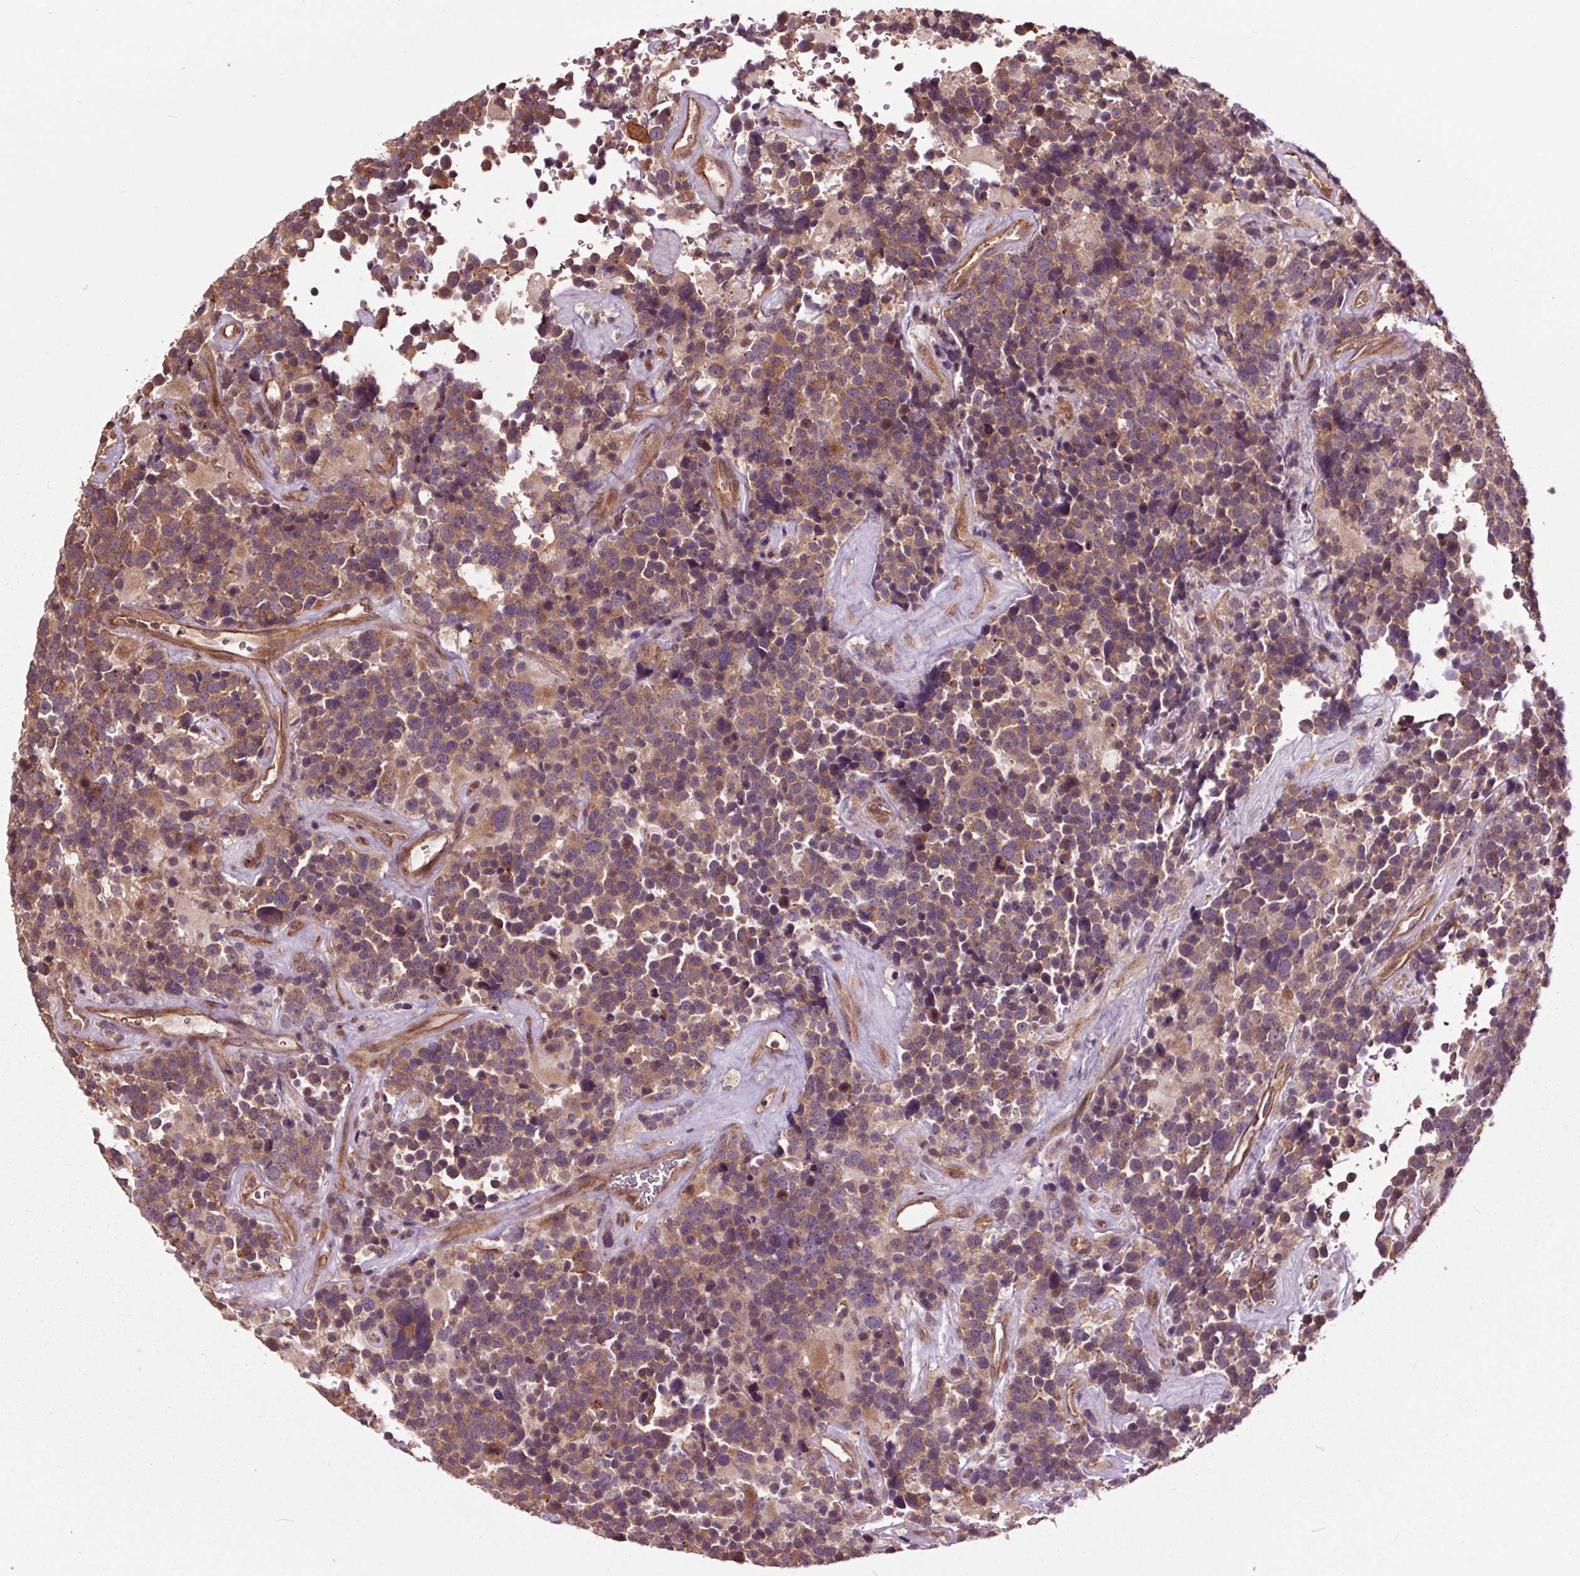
{"staining": {"intensity": "weak", "quantity": ">75%", "location": "cytoplasmic/membranous"}, "tissue": "glioma", "cell_type": "Tumor cells", "image_type": "cancer", "snomed": [{"axis": "morphology", "description": "Glioma, malignant, High grade"}, {"axis": "topography", "description": "Brain"}], "caption": "Human glioma stained with a brown dye demonstrates weak cytoplasmic/membranous positive staining in about >75% of tumor cells.", "gene": "CEP95", "patient": {"sex": "male", "age": 33}}